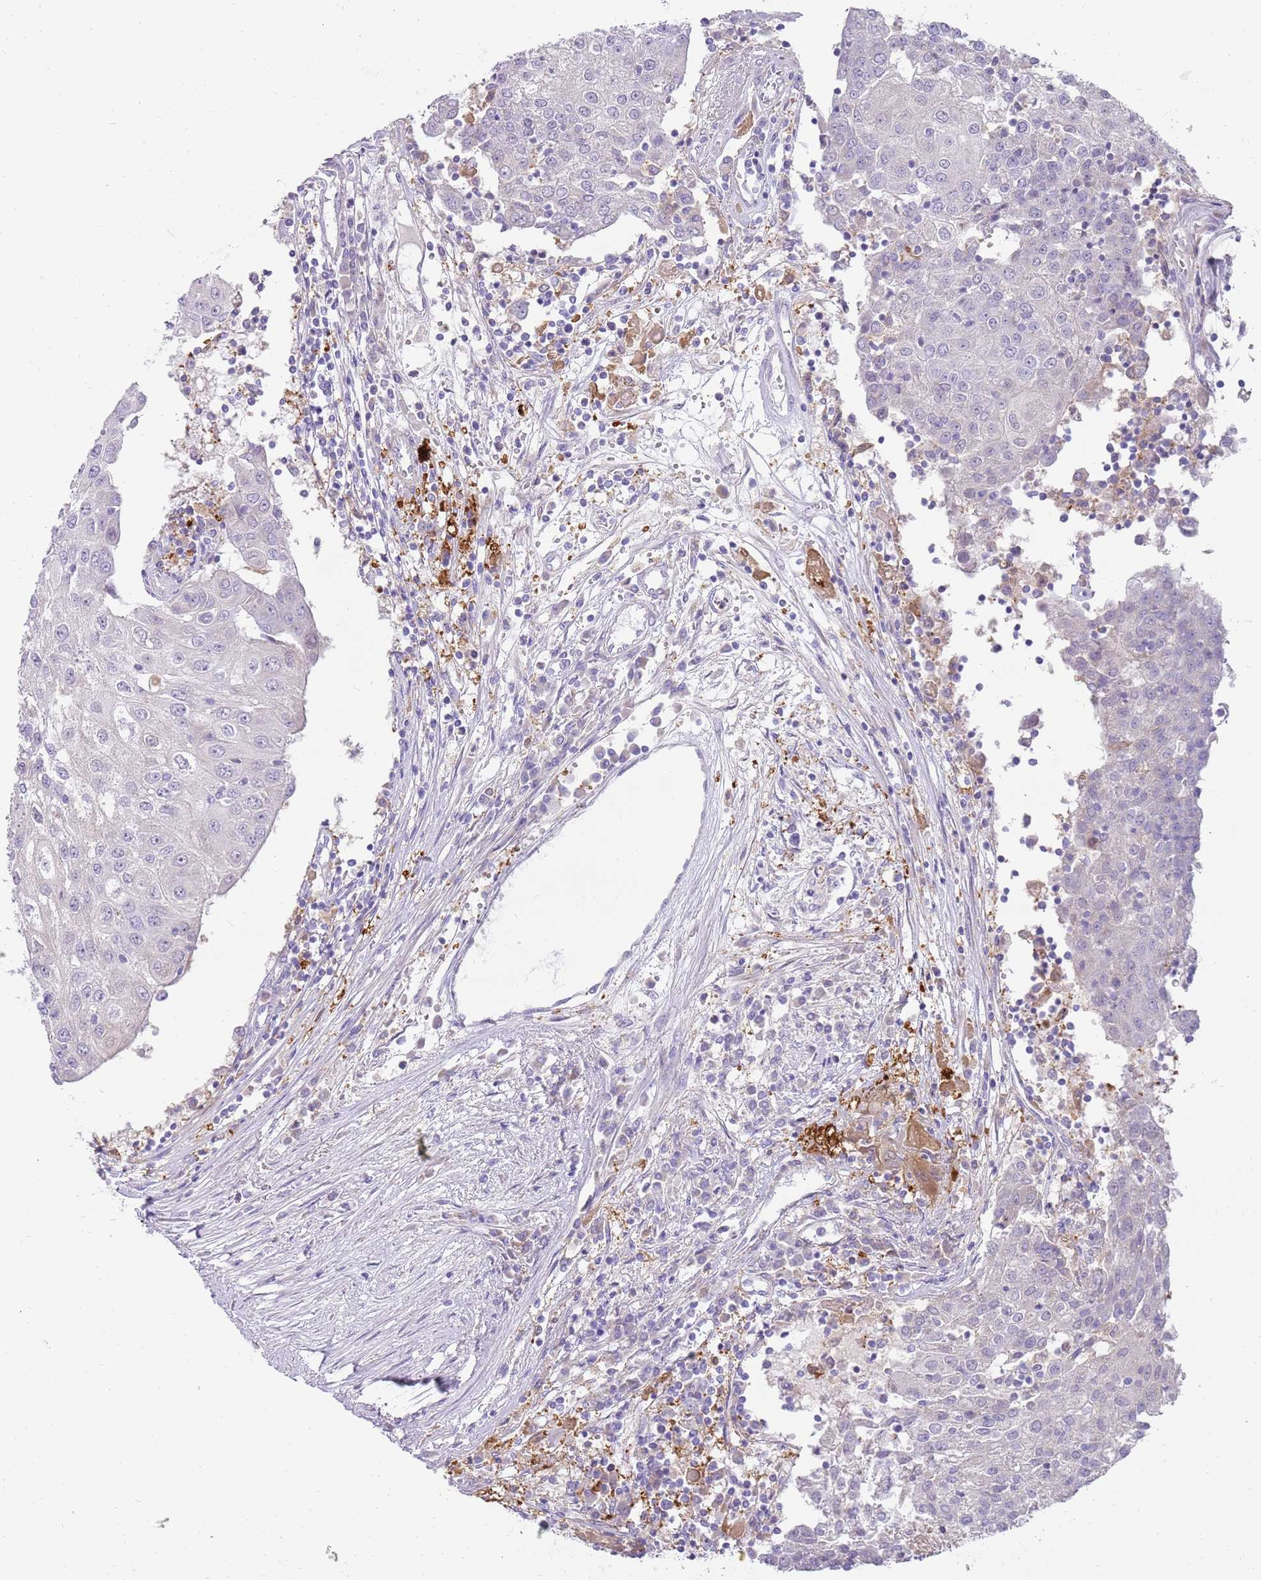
{"staining": {"intensity": "negative", "quantity": "none", "location": "none"}, "tissue": "urothelial cancer", "cell_type": "Tumor cells", "image_type": "cancer", "snomed": [{"axis": "morphology", "description": "Urothelial carcinoma, High grade"}, {"axis": "topography", "description": "Urinary bladder"}], "caption": "DAB (3,3'-diaminobenzidine) immunohistochemical staining of urothelial carcinoma (high-grade) demonstrates no significant staining in tumor cells. (DAB (3,3'-diaminobenzidine) IHC with hematoxylin counter stain).", "gene": "DIPK1C", "patient": {"sex": "female", "age": 85}}